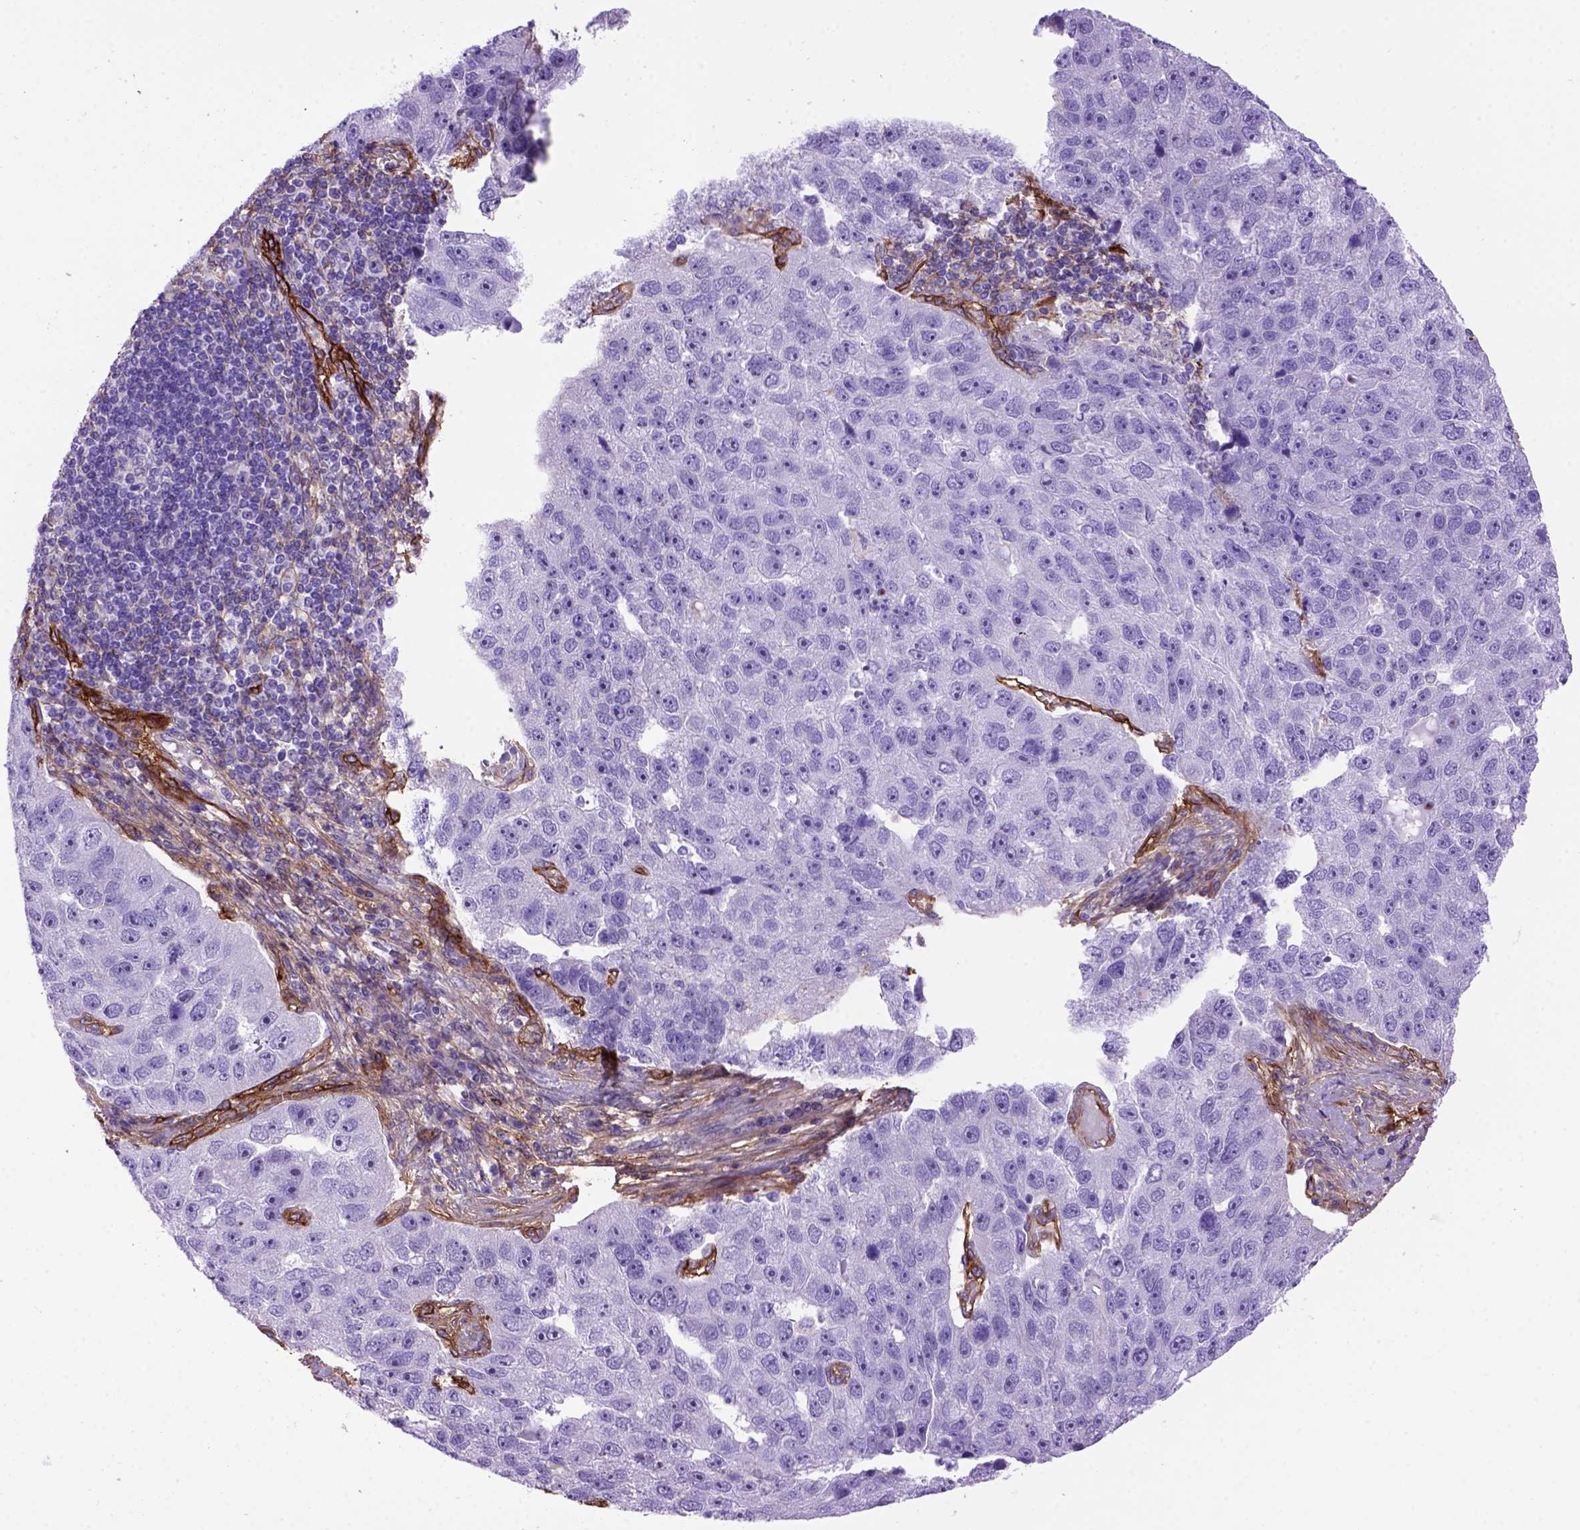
{"staining": {"intensity": "negative", "quantity": "none", "location": "none"}, "tissue": "pancreatic cancer", "cell_type": "Tumor cells", "image_type": "cancer", "snomed": [{"axis": "morphology", "description": "Adenocarcinoma, NOS"}, {"axis": "topography", "description": "Pancreas"}], "caption": "This is an immunohistochemistry photomicrograph of human pancreatic adenocarcinoma. There is no expression in tumor cells.", "gene": "ENG", "patient": {"sex": "female", "age": 61}}